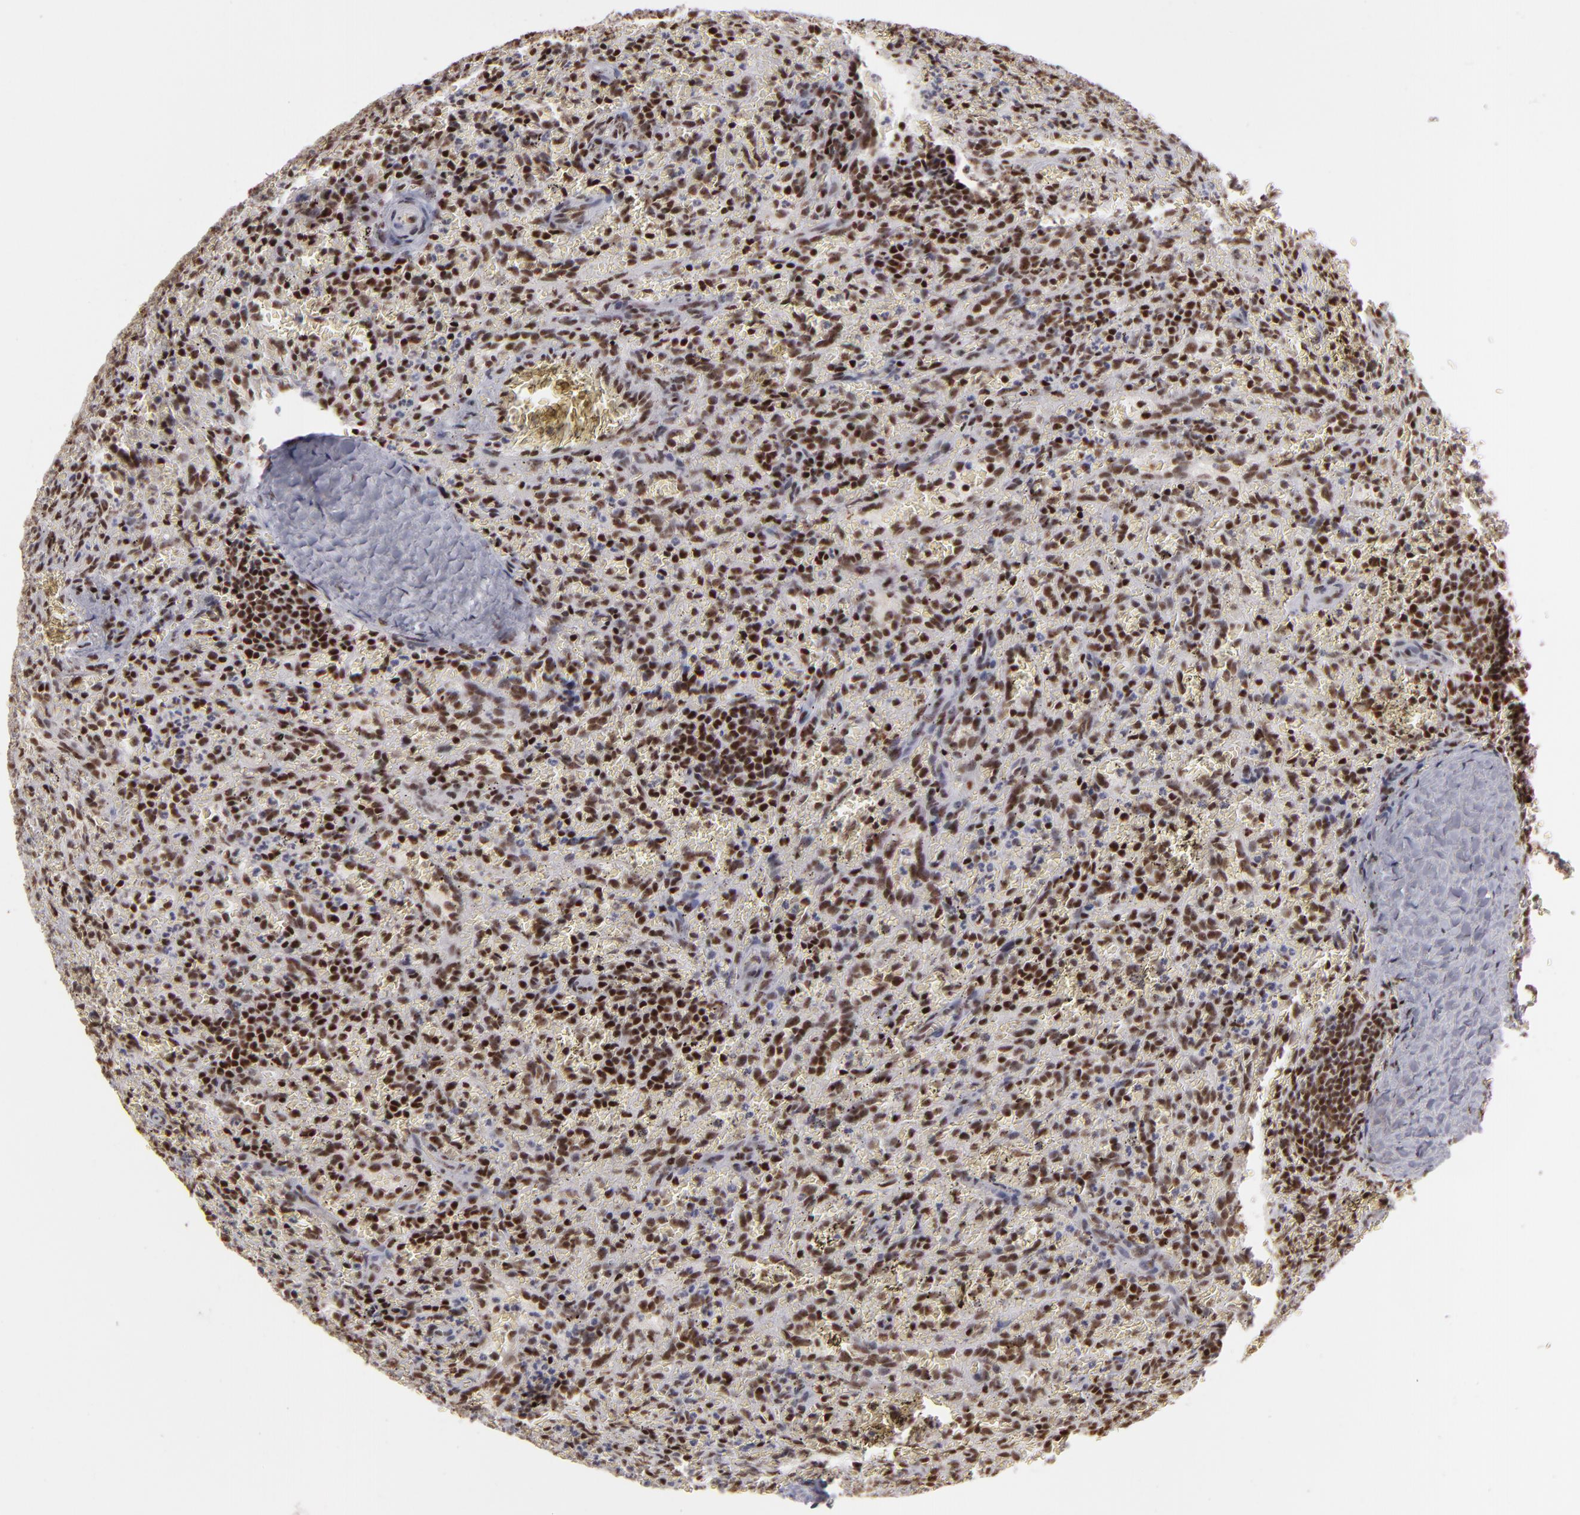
{"staining": {"intensity": "moderate", "quantity": ">75%", "location": "nuclear"}, "tissue": "lymphoma", "cell_type": "Tumor cells", "image_type": "cancer", "snomed": [{"axis": "morphology", "description": "Malignant lymphoma, non-Hodgkin's type, Low grade"}, {"axis": "topography", "description": "Spleen"}], "caption": "Tumor cells reveal moderate nuclear positivity in about >75% of cells in malignant lymphoma, non-Hodgkin's type (low-grade).", "gene": "DAXX", "patient": {"sex": "female", "age": 64}}